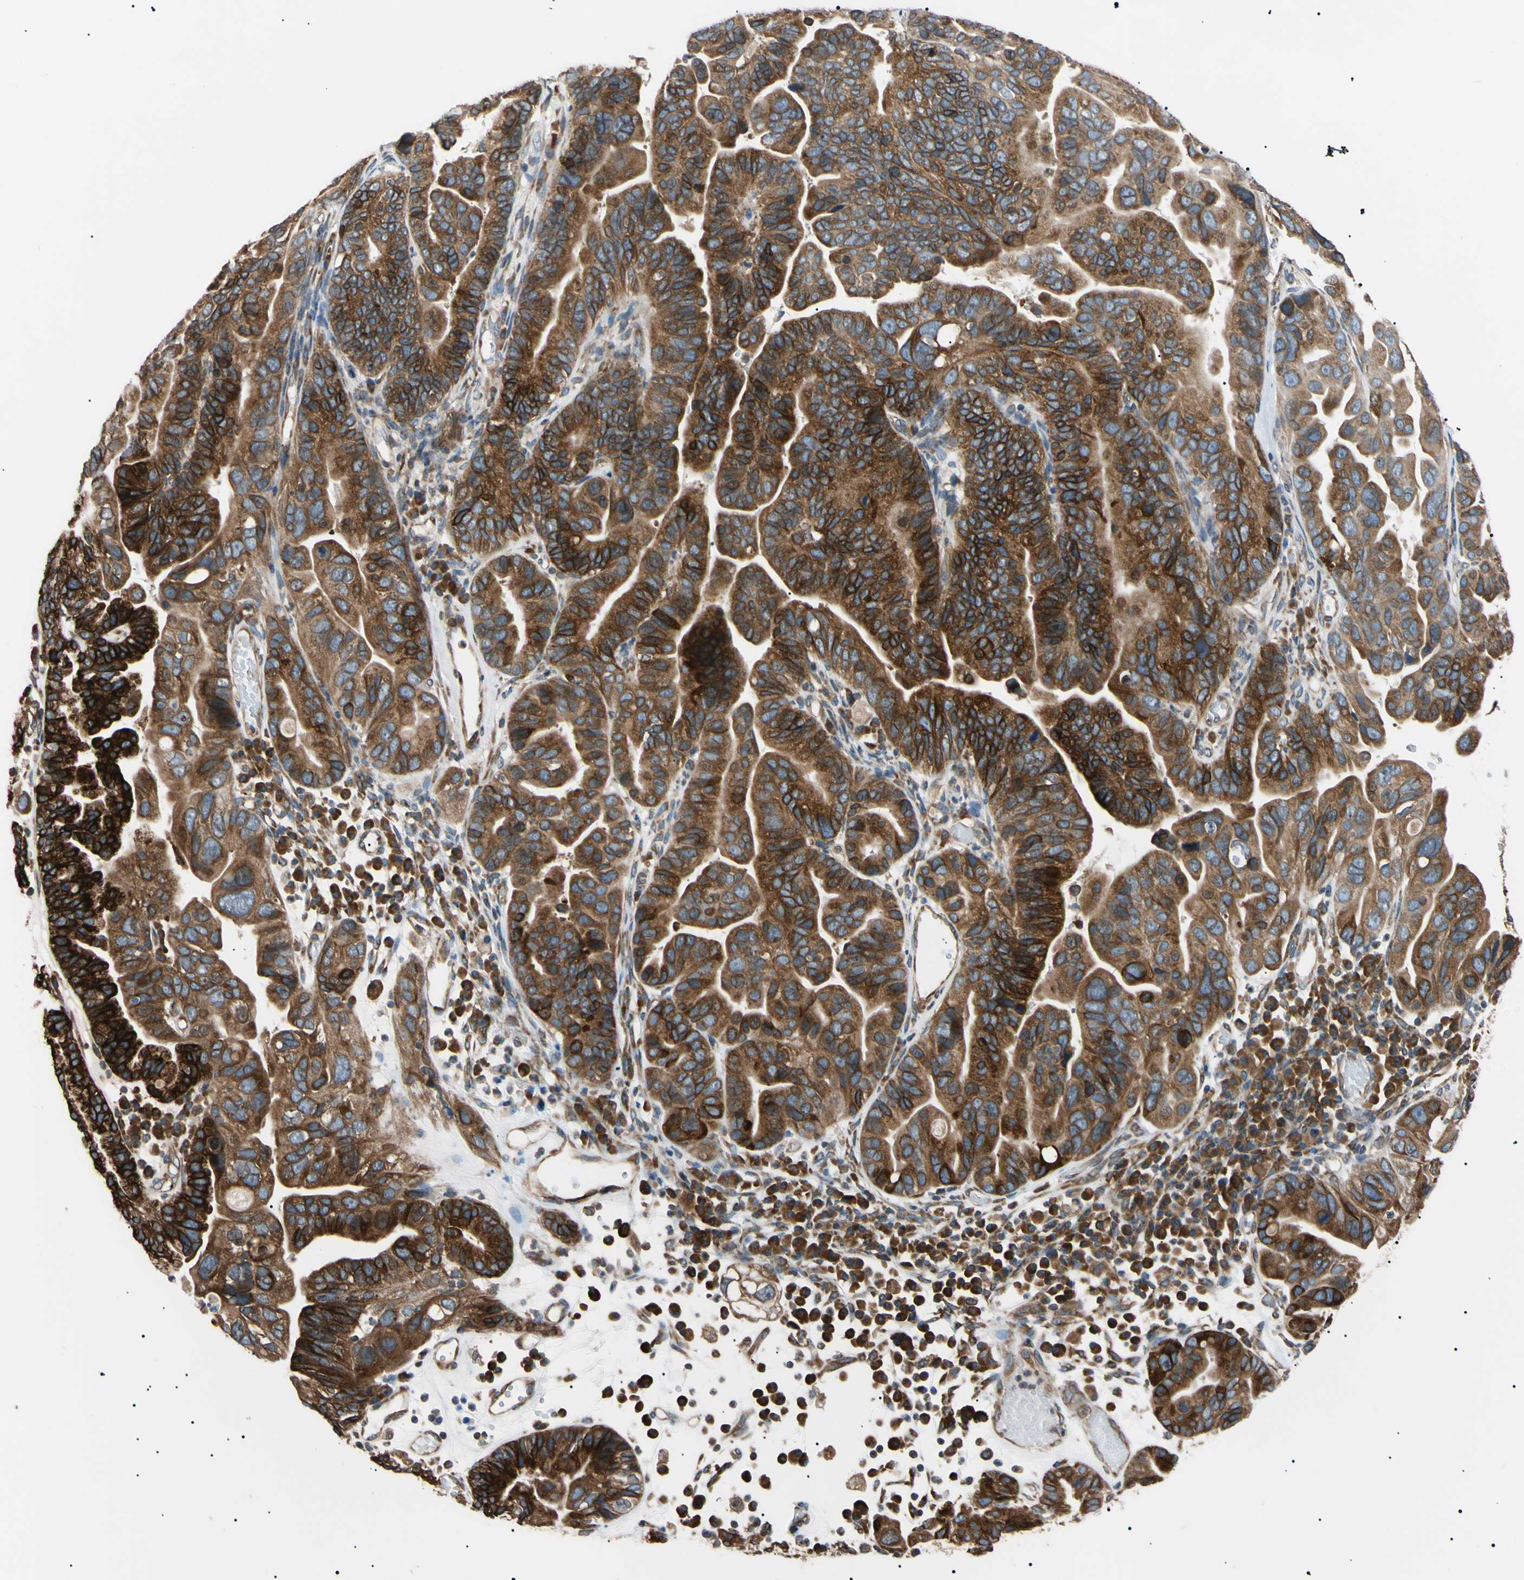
{"staining": {"intensity": "strong", "quantity": ">75%", "location": "cytoplasmic/membranous"}, "tissue": "ovarian cancer", "cell_type": "Tumor cells", "image_type": "cancer", "snomed": [{"axis": "morphology", "description": "Cystadenocarcinoma, serous, NOS"}, {"axis": "topography", "description": "Ovary"}], "caption": "Strong cytoplasmic/membranous expression is identified in about >75% of tumor cells in serous cystadenocarcinoma (ovarian).", "gene": "VAPA", "patient": {"sex": "female", "age": 56}}